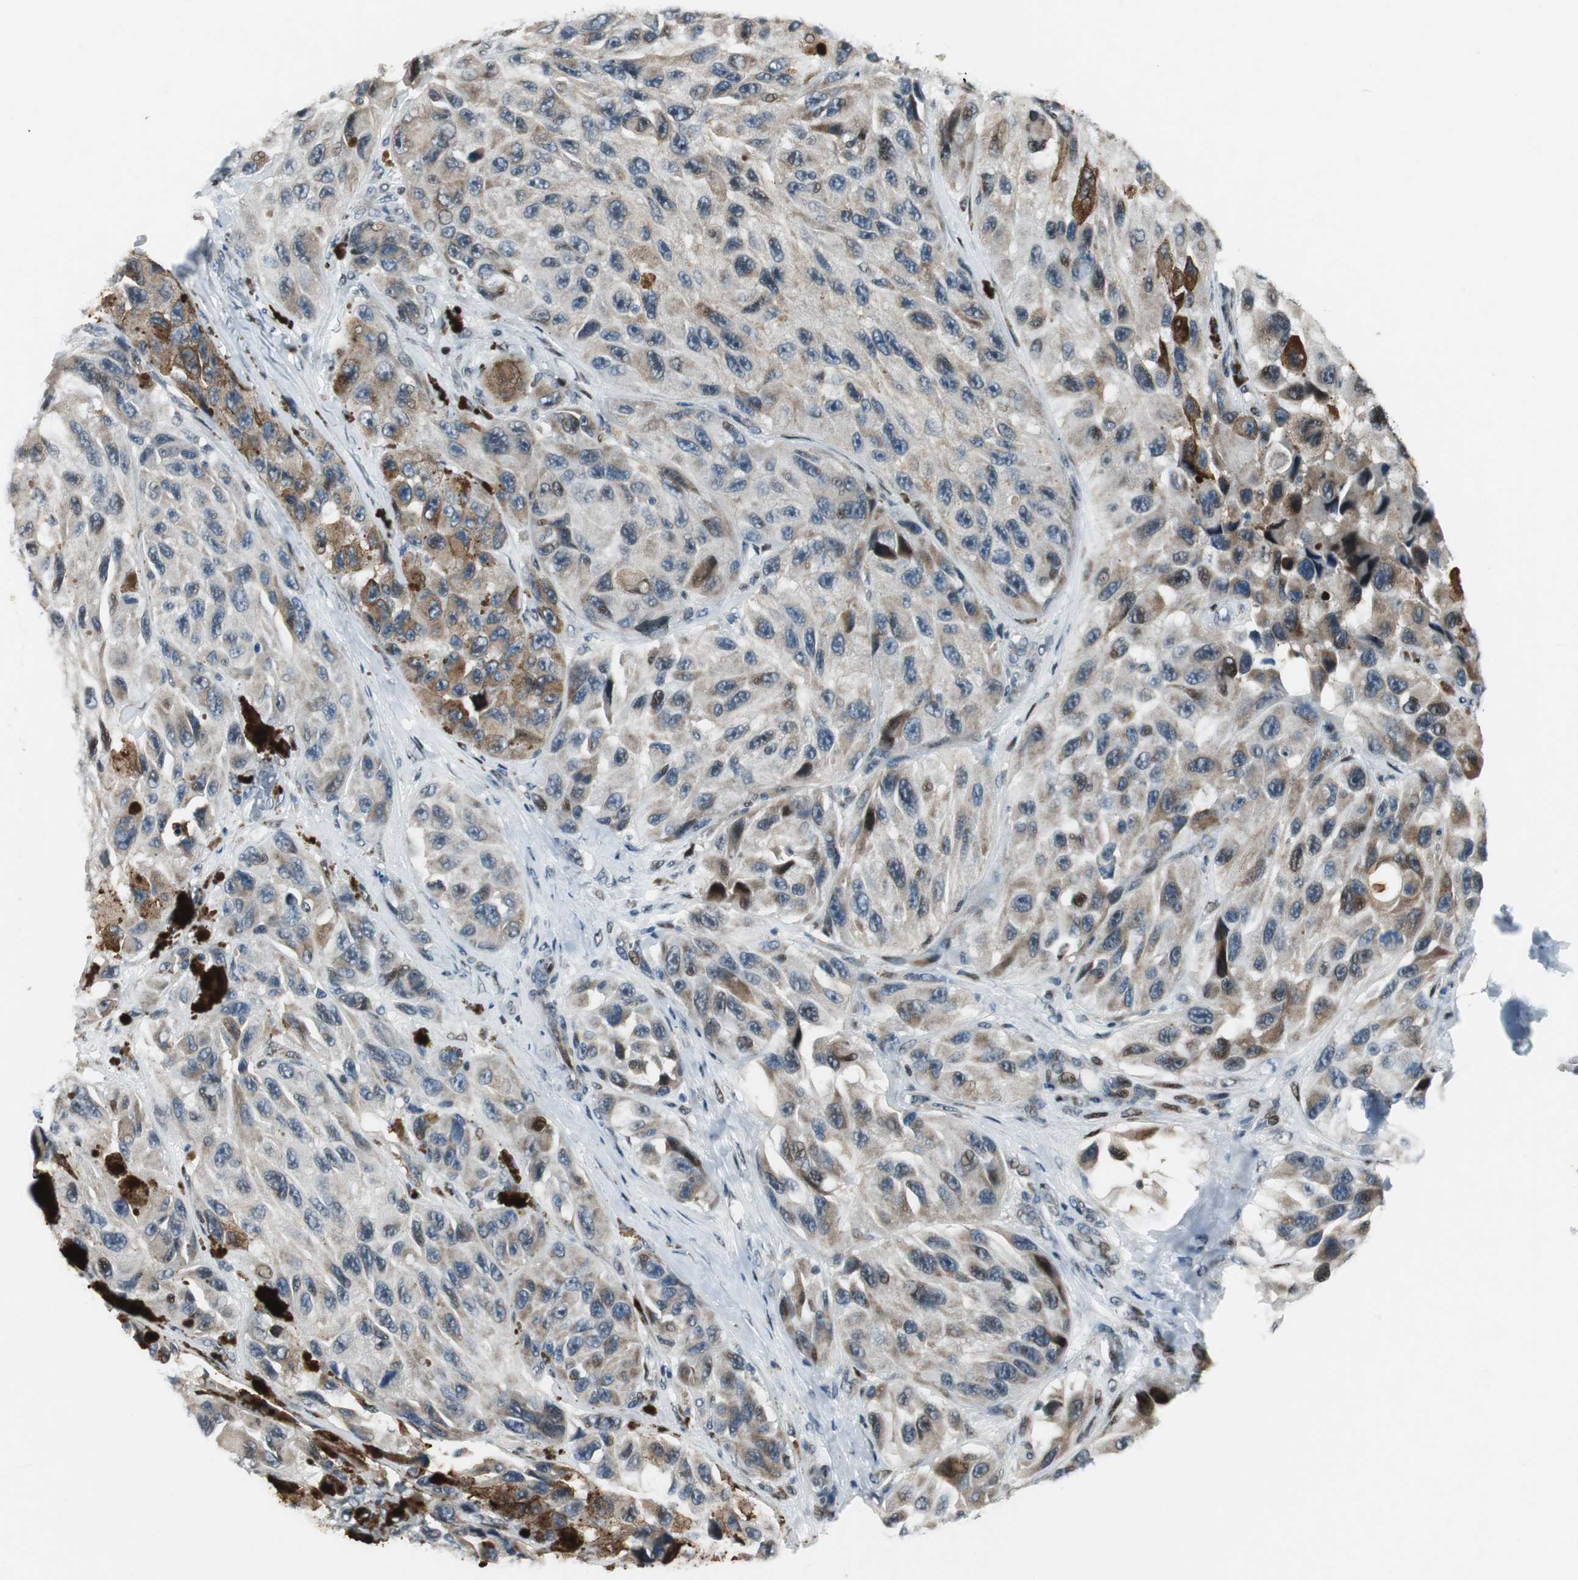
{"staining": {"intensity": "moderate", "quantity": "<25%", "location": "cytoplasmic/membranous"}, "tissue": "melanoma", "cell_type": "Tumor cells", "image_type": "cancer", "snomed": [{"axis": "morphology", "description": "Malignant melanoma, NOS"}, {"axis": "topography", "description": "Skin"}], "caption": "Malignant melanoma was stained to show a protein in brown. There is low levels of moderate cytoplasmic/membranous expression in approximately <25% of tumor cells.", "gene": "AJUBA", "patient": {"sex": "female", "age": 73}}